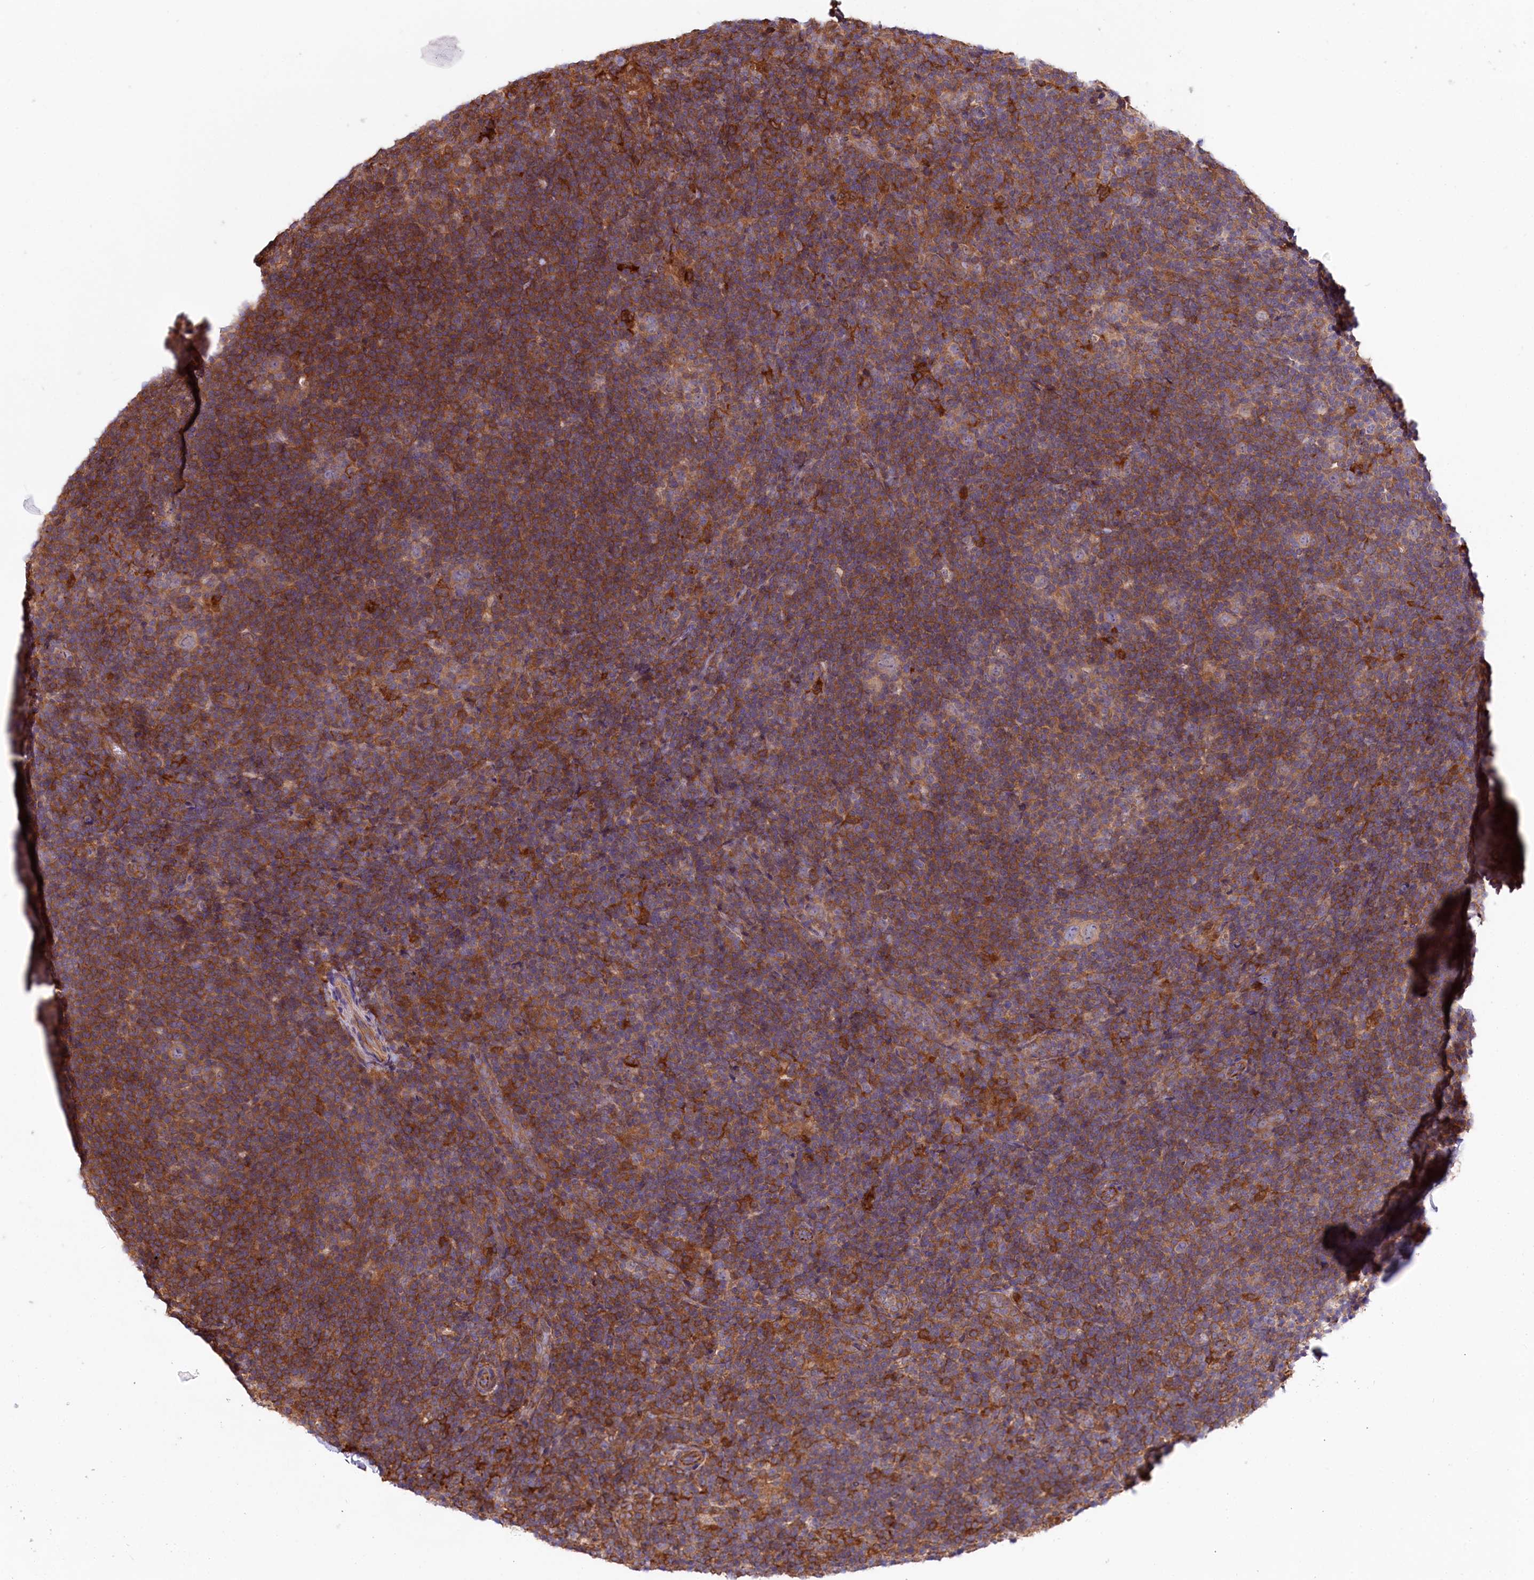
{"staining": {"intensity": "negative", "quantity": "none", "location": "none"}, "tissue": "lymphoma", "cell_type": "Tumor cells", "image_type": "cancer", "snomed": [{"axis": "morphology", "description": "Hodgkin's disease, NOS"}, {"axis": "topography", "description": "Lymph node"}], "caption": "DAB immunohistochemical staining of human Hodgkin's disease exhibits no significant positivity in tumor cells. Nuclei are stained in blue.", "gene": "FCHSD2", "patient": {"sex": "female", "age": 57}}